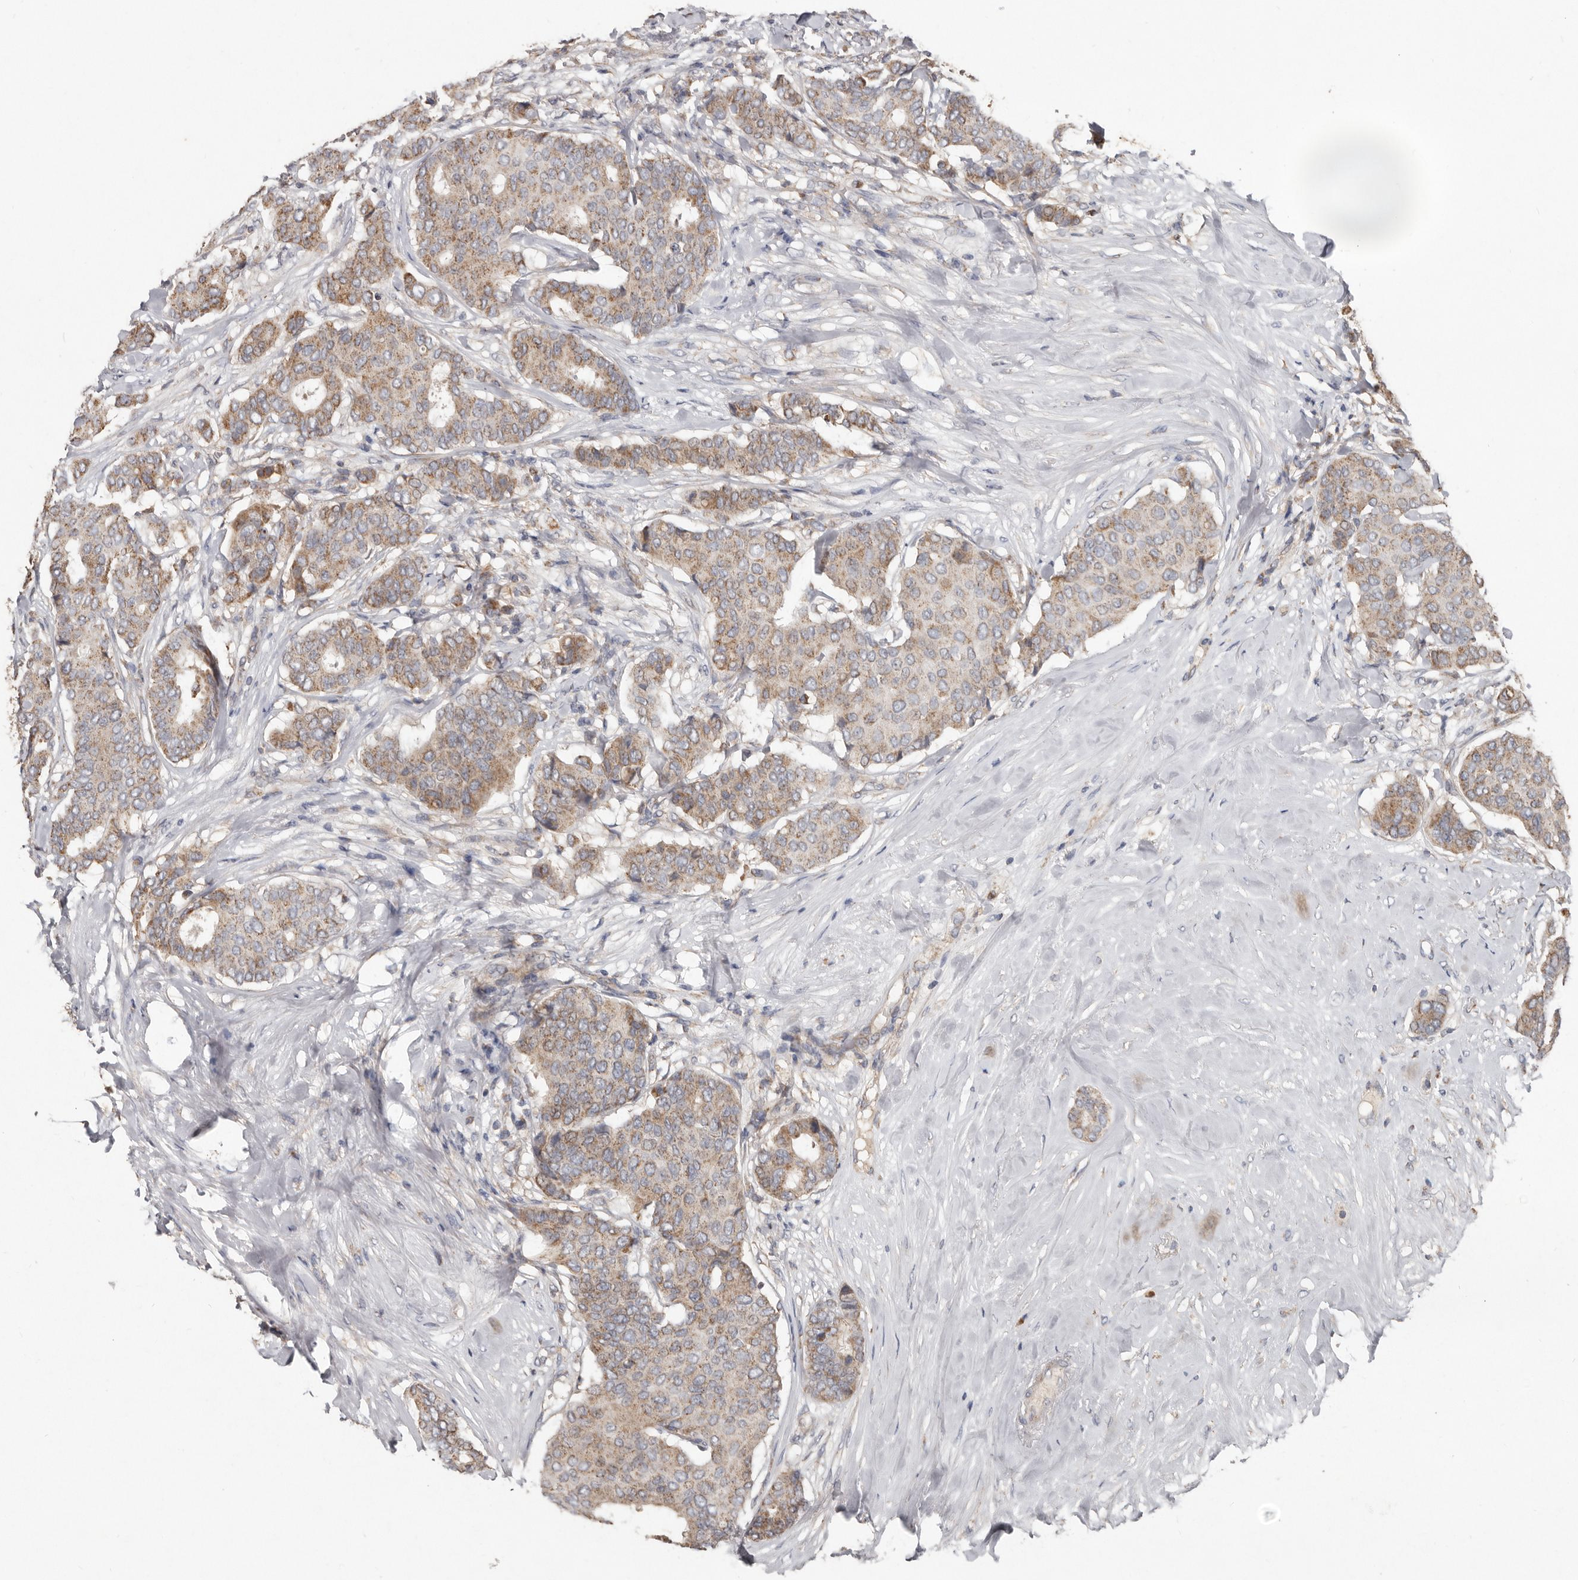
{"staining": {"intensity": "weak", "quantity": "25%-75%", "location": "cytoplasmic/membranous"}, "tissue": "breast cancer", "cell_type": "Tumor cells", "image_type": "cancer", "snomed": [{"axis": "morphology", "description": "Duct carcinoma"}, {"axis": "topography", "description": "Breast"}], "caption": "Immunohistochemical staining of human breast cancer (invasive ductal carcinoma) displays low levels of weak cytoplasmic/membranous protein positivity in approximately 25%-75% of tumor cells.", "gene": "KIF26B", "patient": {"sex": "female", "age": 75}}